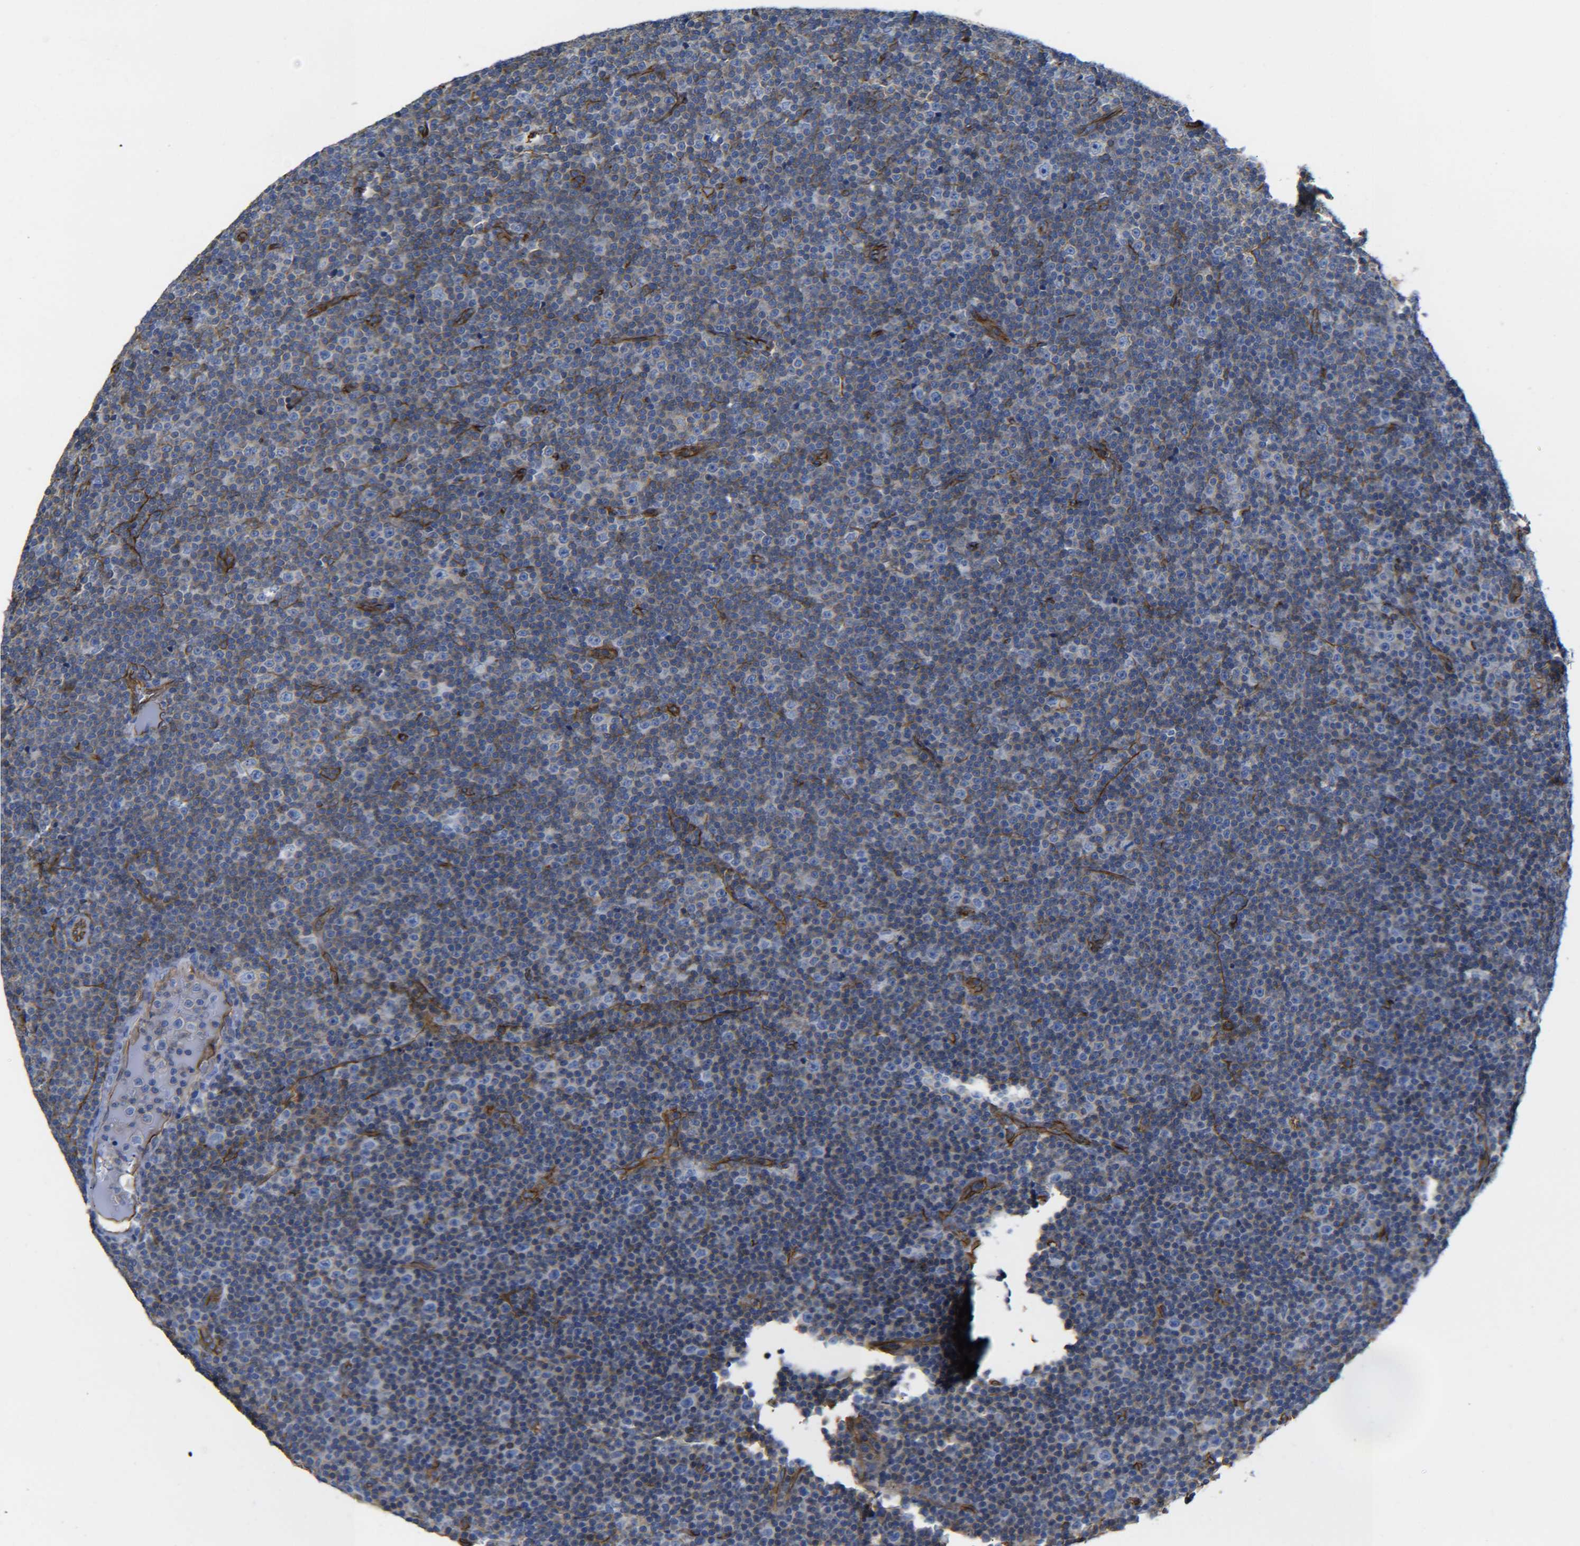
{"staining": {"intensity": "negative", "quantity": "none", "location": "none"}, "tissue": "lymphoma", "cell_type": "Tumor cells", "image_type": "cancer", "snomed": [{"axis": "morphology", "description": "Malignant lymphoma, non-Hodgkin's type, Low grade"}, {"axis": "topography", "description": "Lymph node"}], "caption": "Immunohistochemistry (IHC) of human low-grade malignant lymphoma, non-Hodgkin's type demonstrates no staining in tumor cells.", "gene": "SPTBN1", "patient": {"sex": "female", "age": 67}}